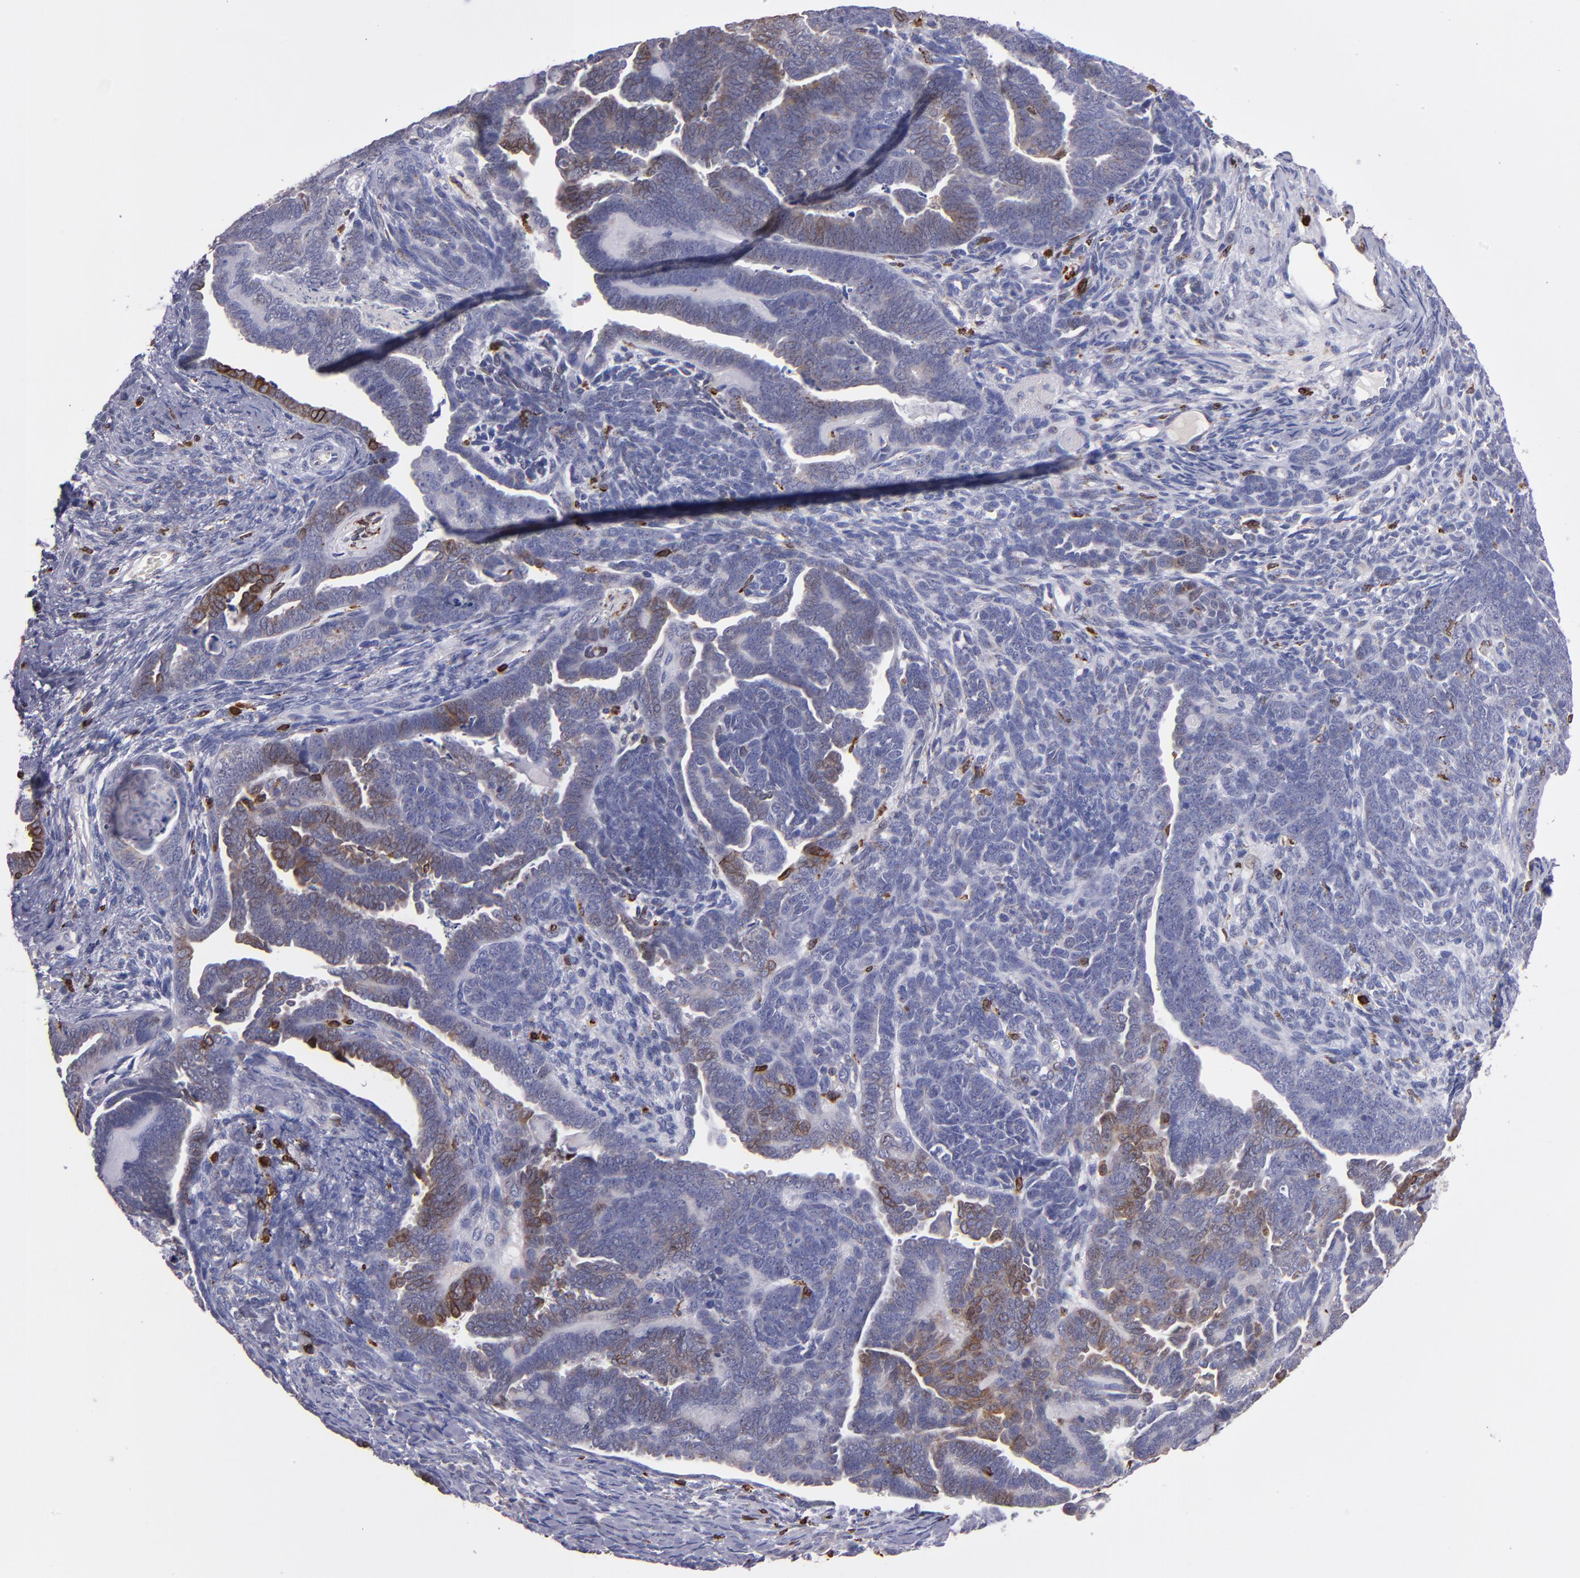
{"staining": {"intensity": "moderate", "quantity": "<25%", "location": "cytoplasmic/membranous"}, "tissue": "endometrial cancer", "cell_type": "Tumor cells", "image_type": "cancer", "snomed": [{"axis": "morphology", "description": "Neoplasm, malignant, NOS"}, {"axis": "topography", "description": "Endometrium"}], "caption": "Protein expression by immunohistochemistry reveals moderate cytoplasmic/membranous staining in about <25% of tumor cells in endometrial malignant neoplasm.", "gene": "PTGS1", "patient": {"sex": "female", "age": 74}}